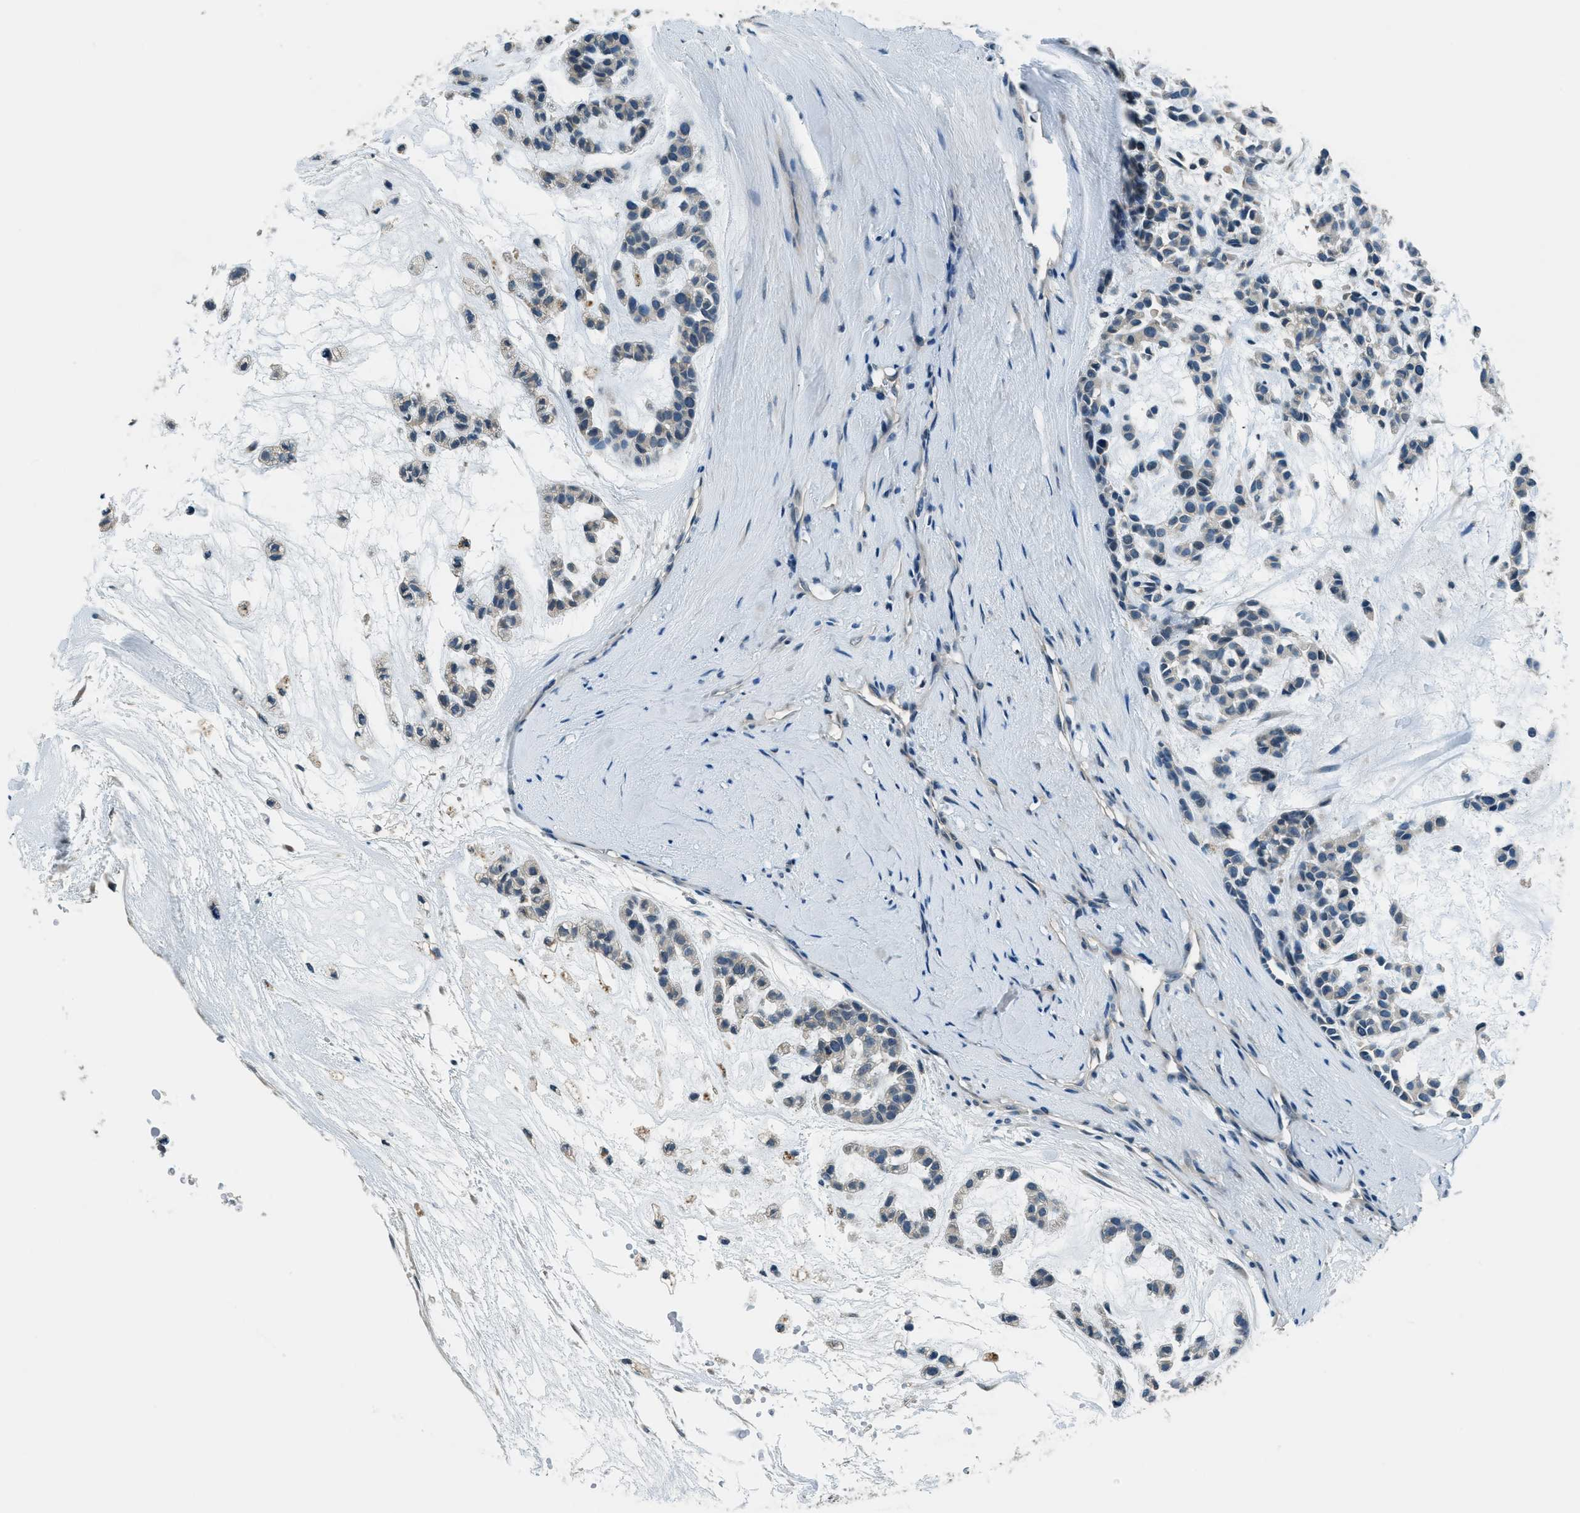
{"staining": {"intensity": "negative", "quantity": "none", "location": "none"}, "tissue": "head and neck cancer", "cell_type": "Tumor cells", "image_type": "cancer", "snomed": [{"axis": "morphology", "description": "Adenocarcinoma, NOS"}, {"axis": "morphology", "description": "Adenoma, NOS"}, {"axis": "topography", "description": "Head-Neck"}], "caption": "Immunohistochemistry (IHC) image of adenoma (head and neck) stained for a protein (brown), which exhibits no expression in tumor cells.", "gene": "NME8", "patient": {"sex": "female", "age": 55}}